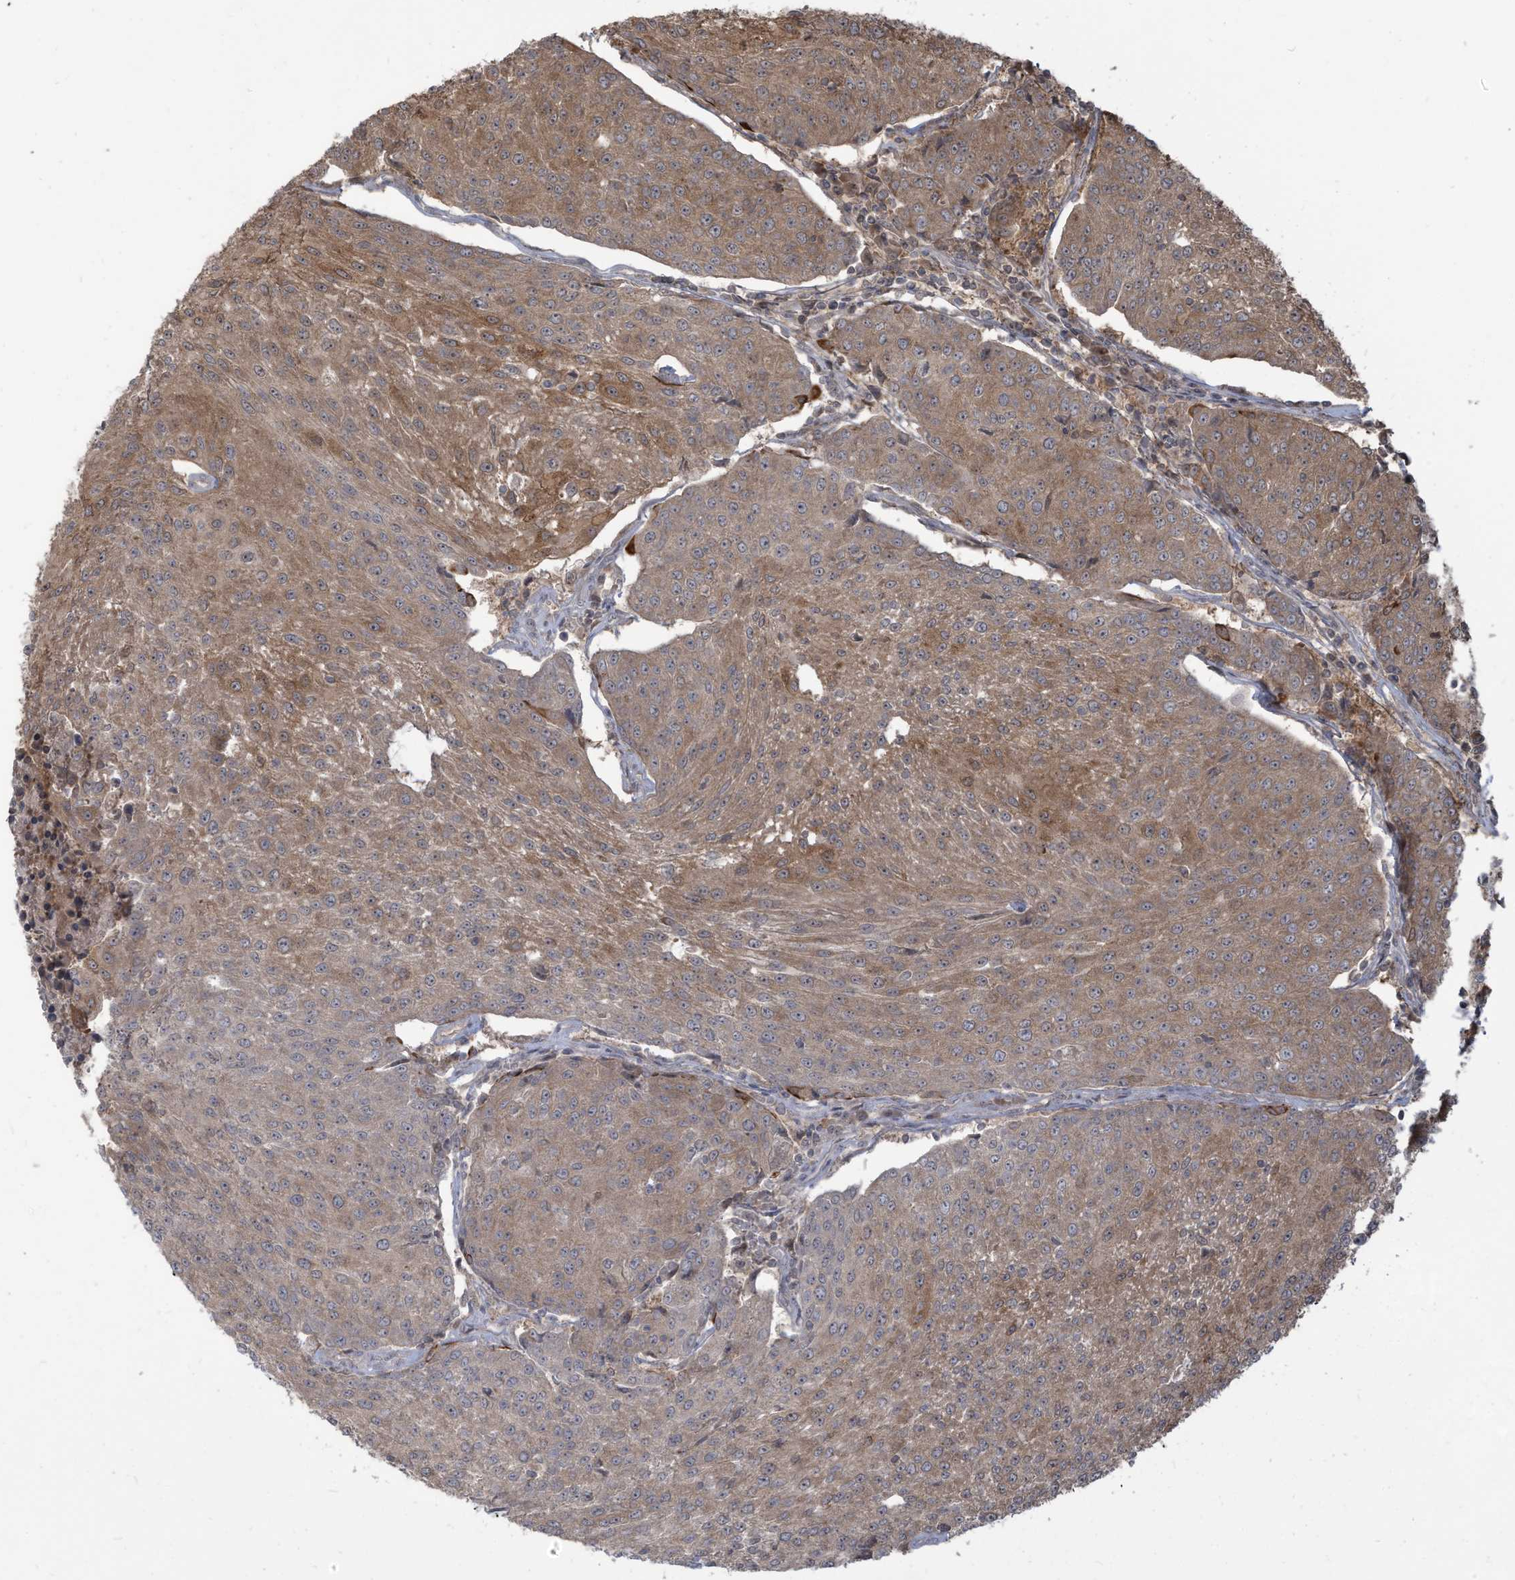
{"staining": {"intensity": "moderate", "quantity": "<25%", "location": "cytoplasmic/membranous"}, "tissue": "urothelial cancer", "cell_type": "Tumor cells", "image_type": "cancer", "snomed": [{"axis": "morphology", "description": "Urothelial carcinoma, High grade"}, {"axis": "topography", "description": "Urinary bladder"}], "caption": "Moderate cytoplasmic/membranous staining for a protein is seen in approximately <25% of tumor cells of urothelial cancer using immunohistochemistry (IHC).", "gene": "CARF", "patient": {"sex": "female", "age": 85}}